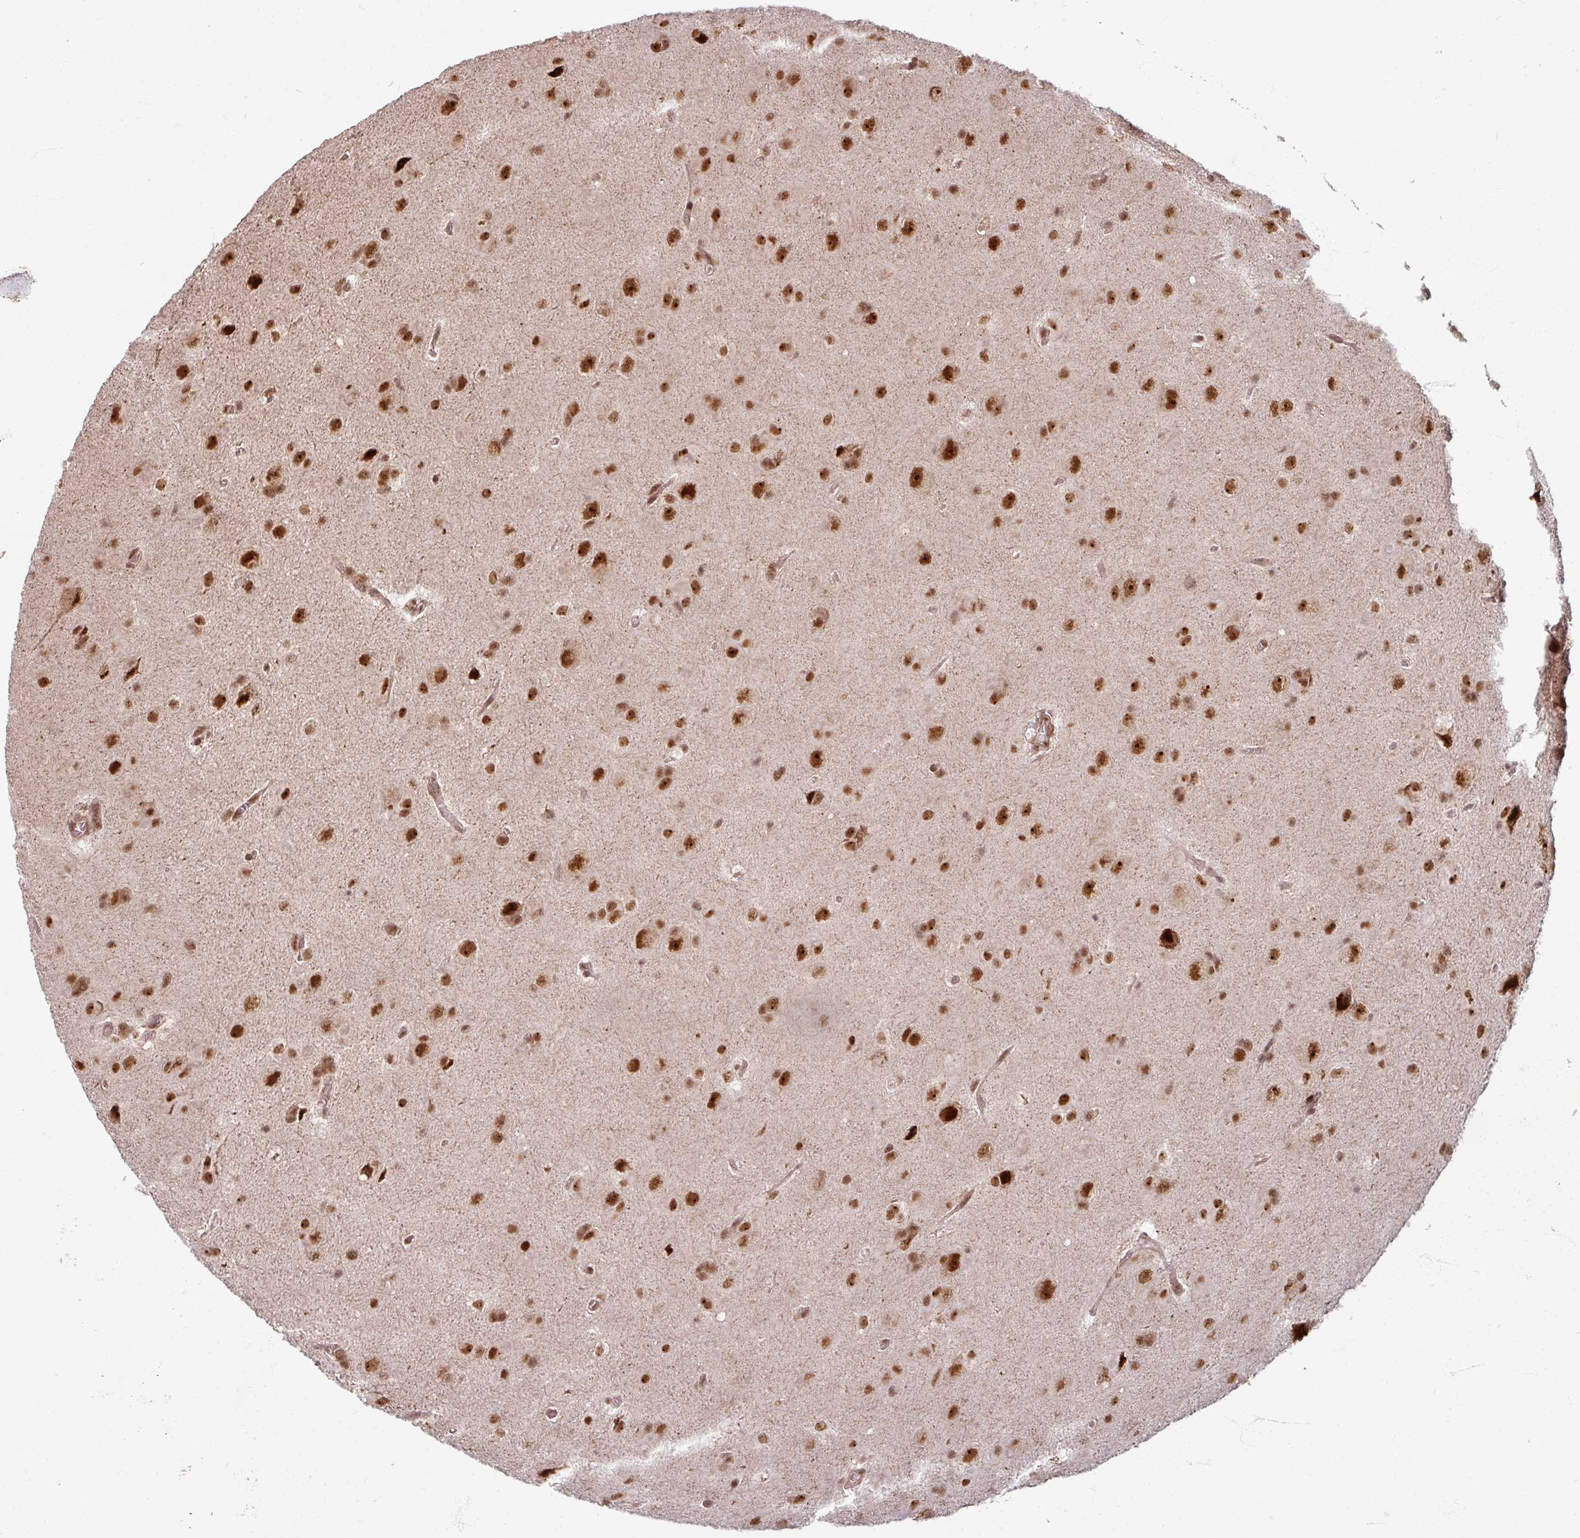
{"staining": {"intensity": "moderate", "quantity": ">75%", "location": "nuclear"}, "tissue": "glioma", "cell_type": "Tumor cells", "image_type": "cancer", "snomed": [{"axis": "morphology", "description": "Glioma, malignant, Low grade"}, {"axis": "topography", "description": "Brain"}], "caption": "Low-grade glioma (malignant) stained with a brown dye demonstrates moderate nuclear positive positivity in about >75% of tumor cells.", "gene": "SWI5", "patient": {"sex": "male", "age": 58}}